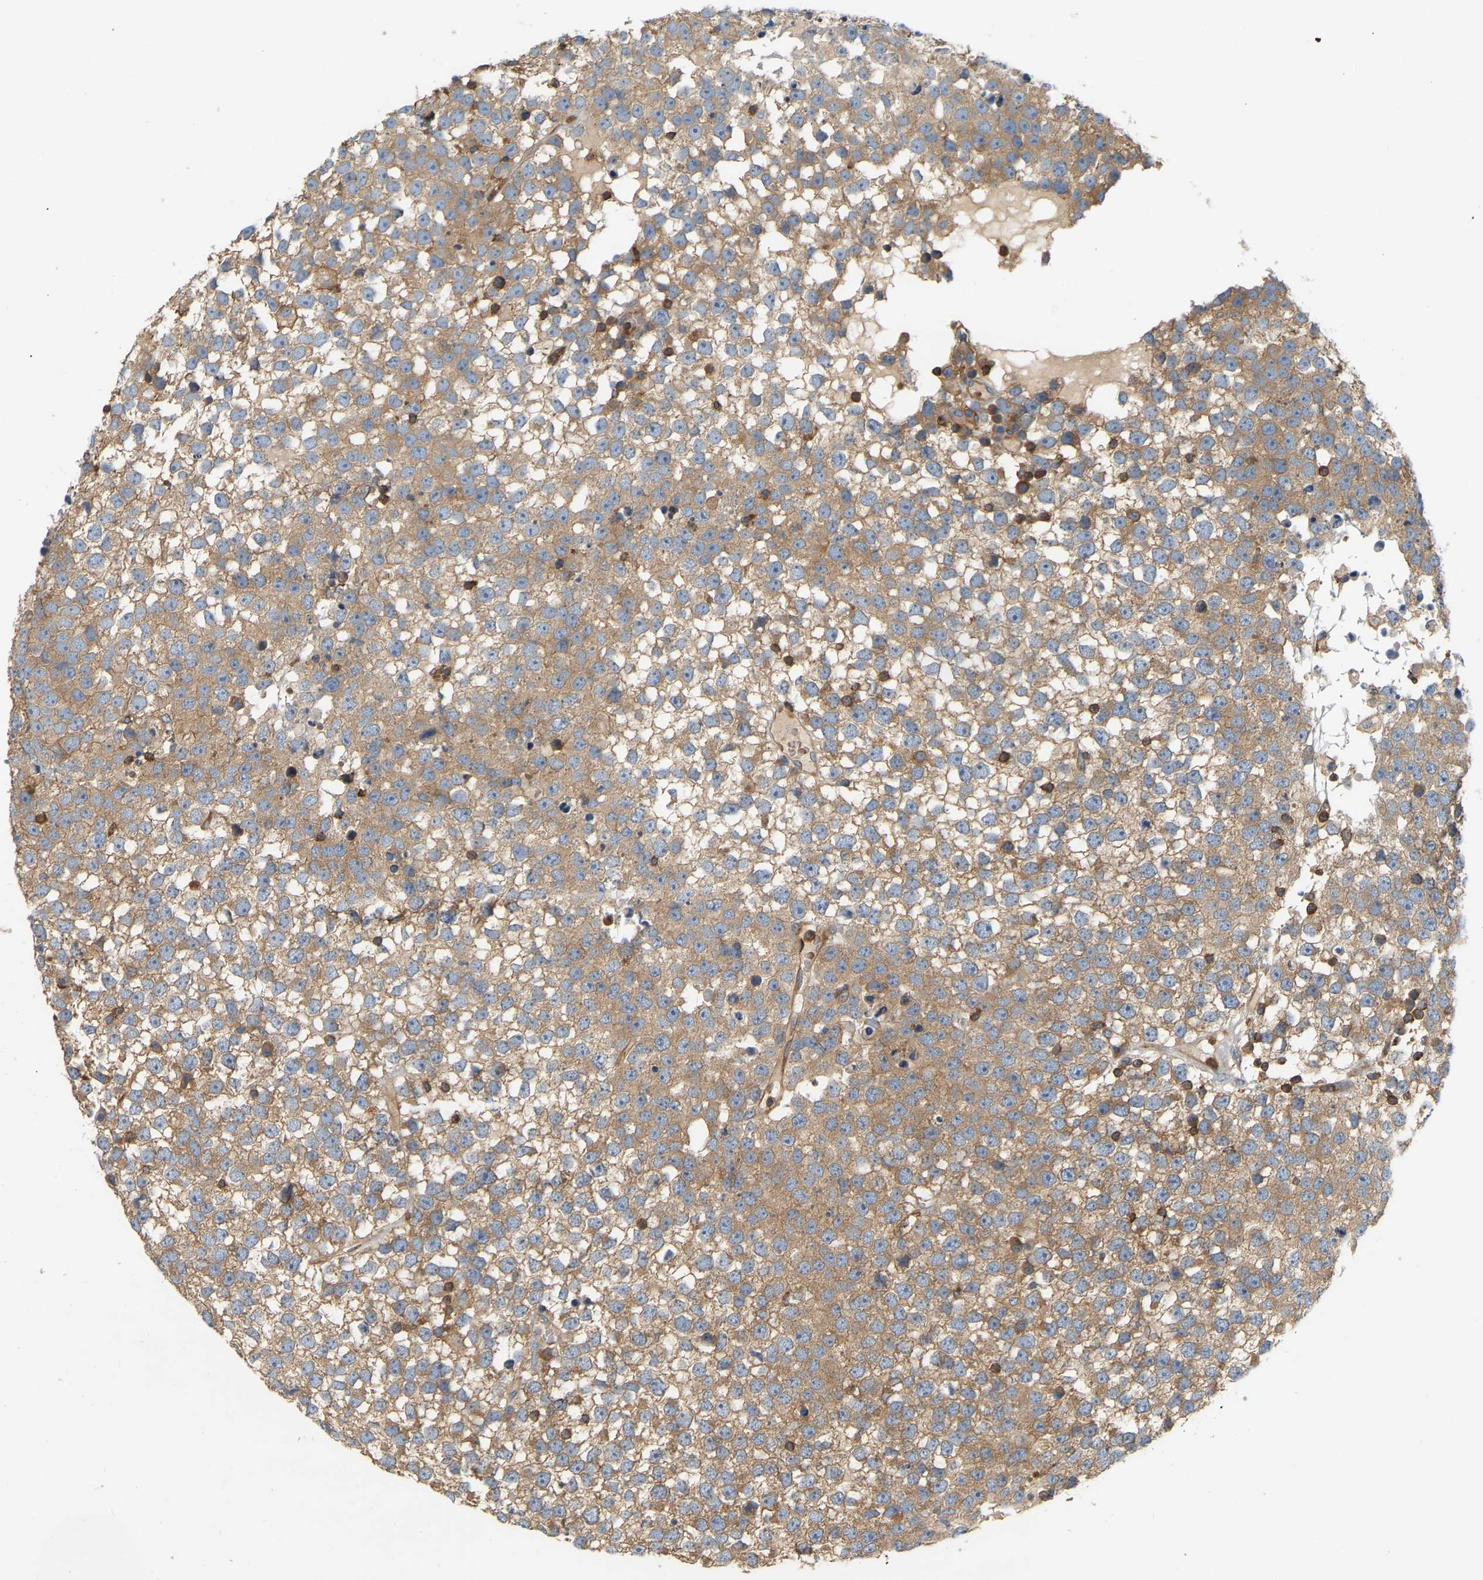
{"staining": {"intensity": "moderate", "quantity": ">75%", "location": "cytoplasmic/membranous"}, "tissue": "testis cancer", "cell_type": "Tumor cells", "image_type": "cancer", "snomed": [{"axis": "morphology", "description": "Seminoma, NOS"}, {"axis": "topography", "description": "Testis"}], "caption": "Tumor cells display medium levels of moderate cytoplasmic/membranous staining in about >75% of cells in human testis cancer (seminoma).", "gene": "AKAP13", "patient": {"sex": "male", "age": 65}}